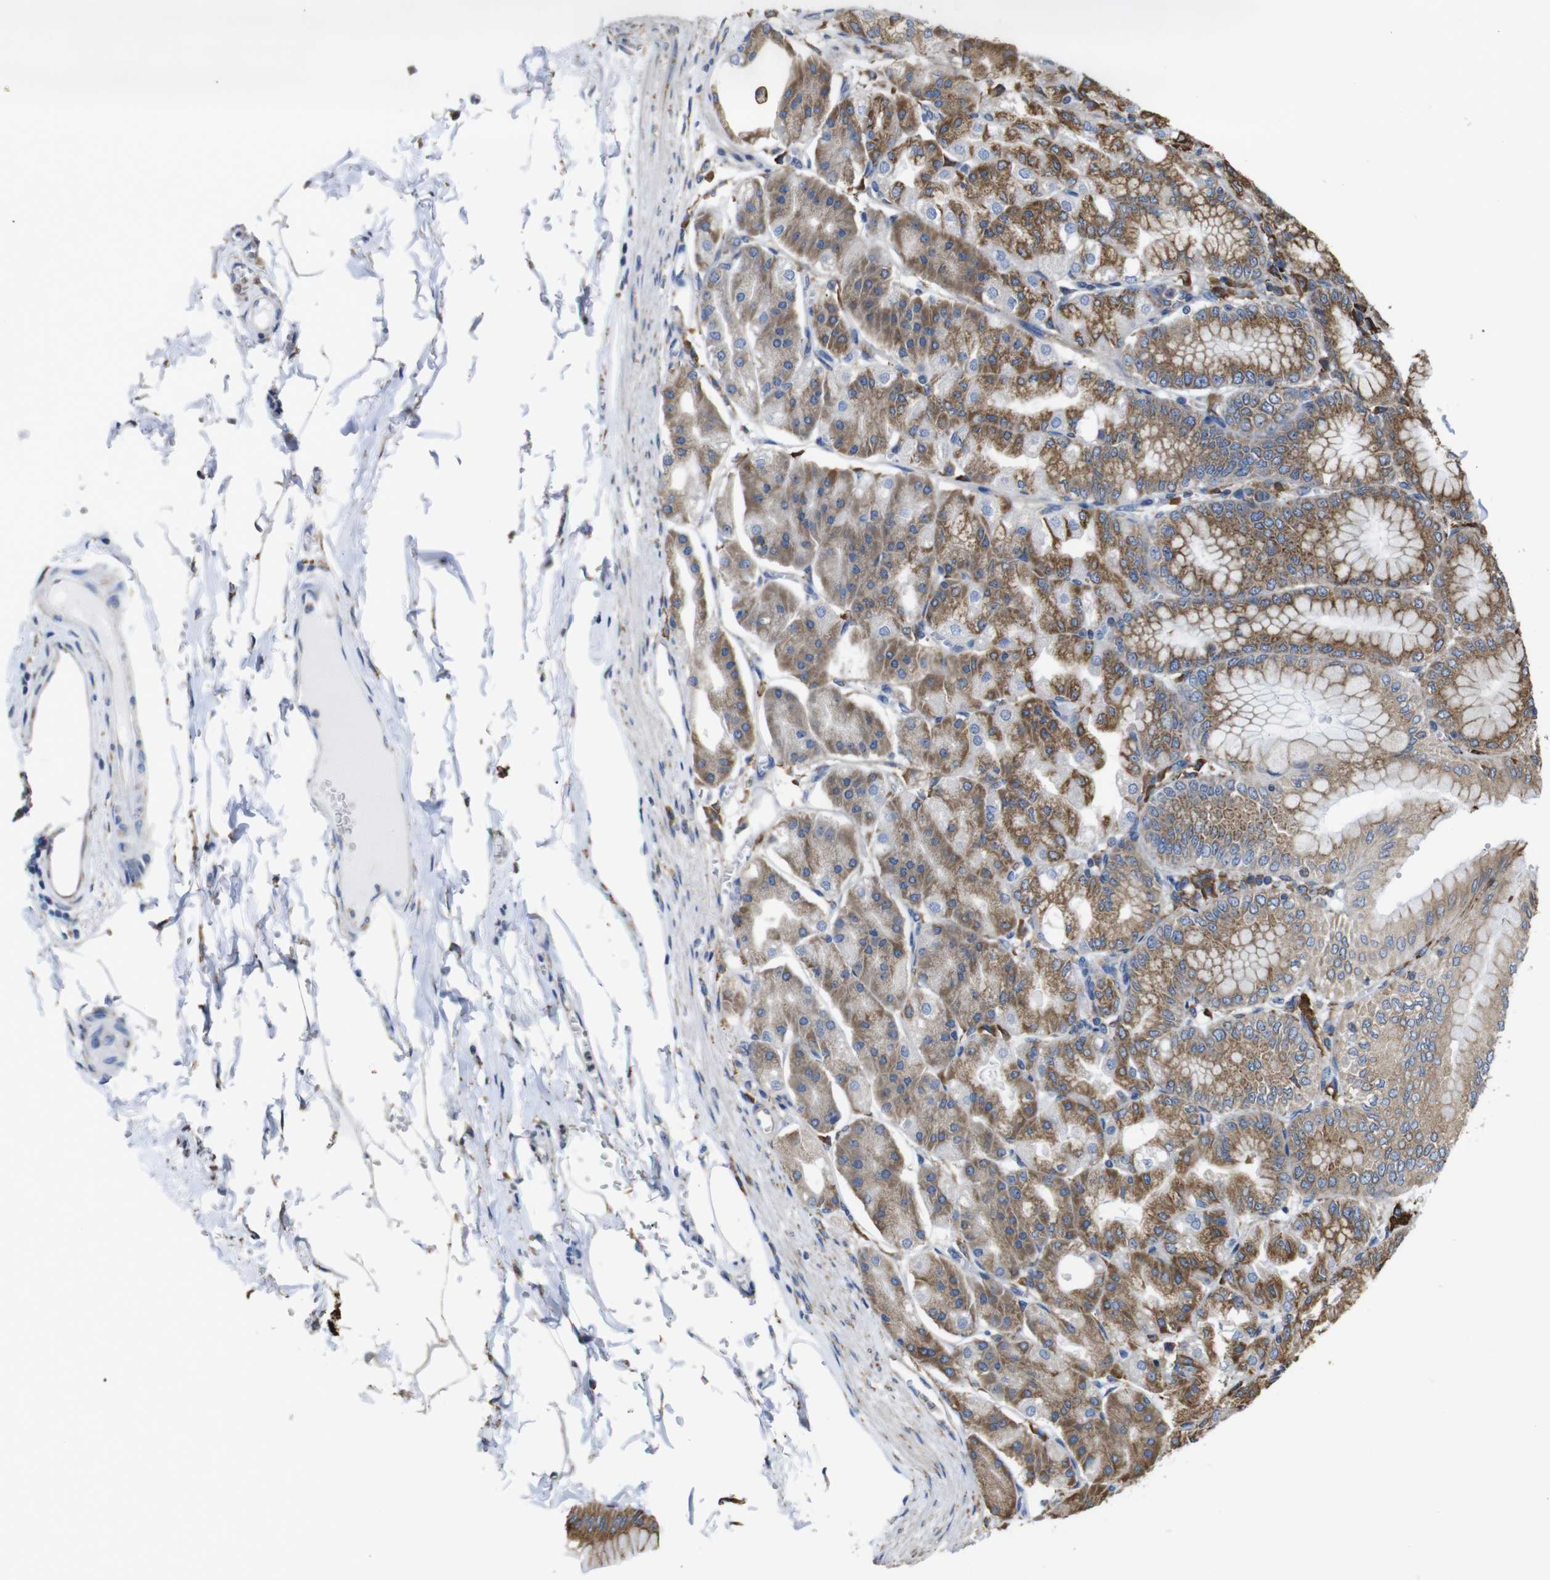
{"staining": {"intensity": "moderate", "quantity": ">75%", "location": "cytoplasmic/membranous"}, "tissue": "stomach", "cell_type": "Glandular cells", "image_type": "normal", "snomed": [{"axis": "morphology", "description": "Normal tissue, NOS"}, {"axis": "topography", "description": "Stomach, lower"}], "caption": "Immunohistochemistry (DAB (3,3'-diaminobenzidine)) staining of unremarkable human stomach displays moderate cytoplasmic/membranous protein expression in approximately >75% of glandular cells.", "gene": "PPIB", "patient": {"sex": "male", "age": 71}}